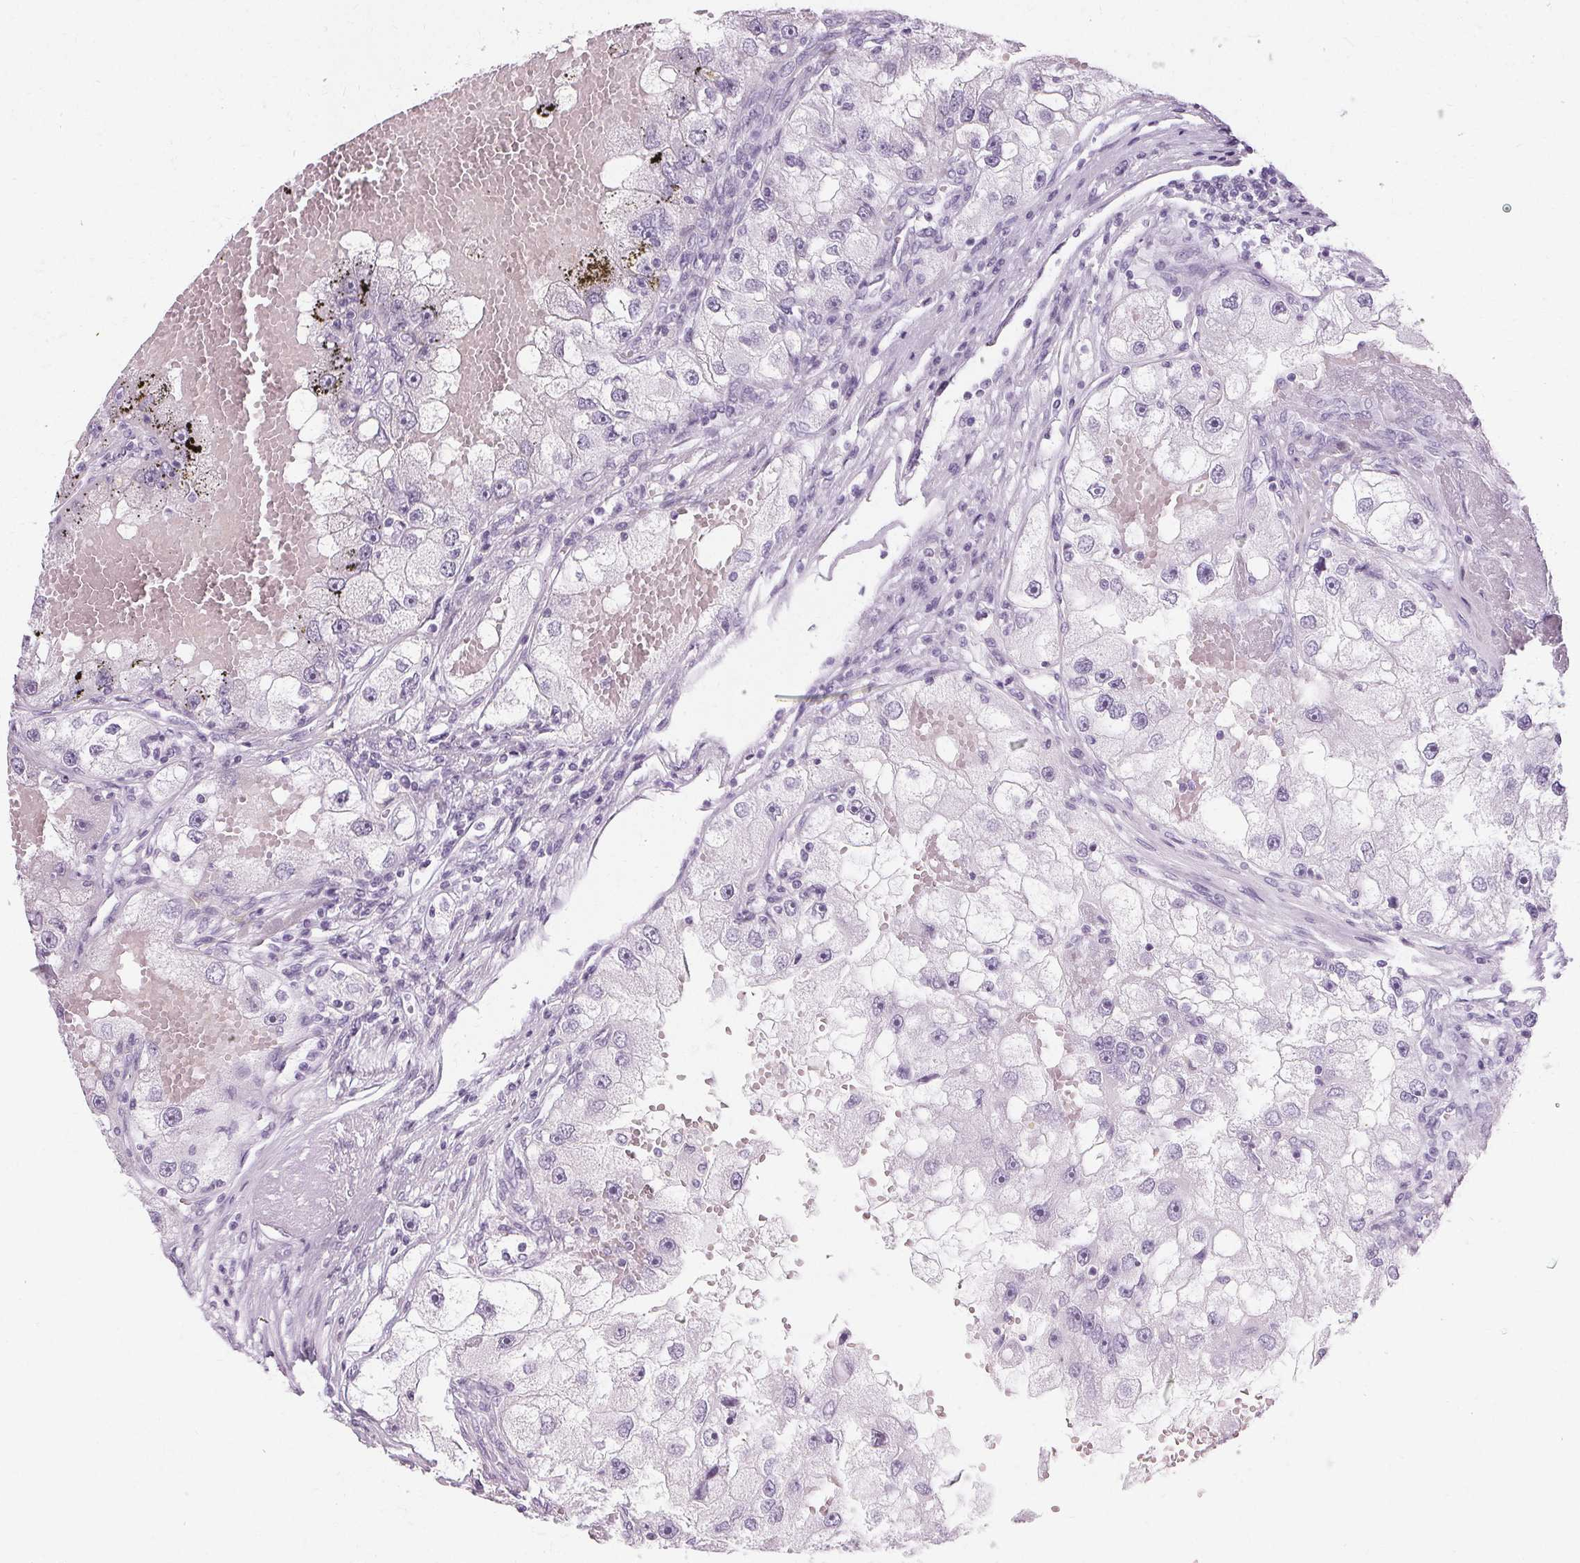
{"staining": {"intensity": "negative", "quantity": "none", "location": "none"}, "tissue": "renal cancer", "cell_type": "Tumor cells", "image_type": "cancer", "snomed": [{"axis": "morphology", "description": "Adenocarcinoma, NOS"}, {"axis": "topography", "description": "Kidney"}], "caption": "Human renal cancer (adenocarcinoma) stained for a protein using immunohistochemistry demonstrates no positivity in tumor cells.", "gene": "KRT6C", "patient": {"sex": "male", "age": 63}}